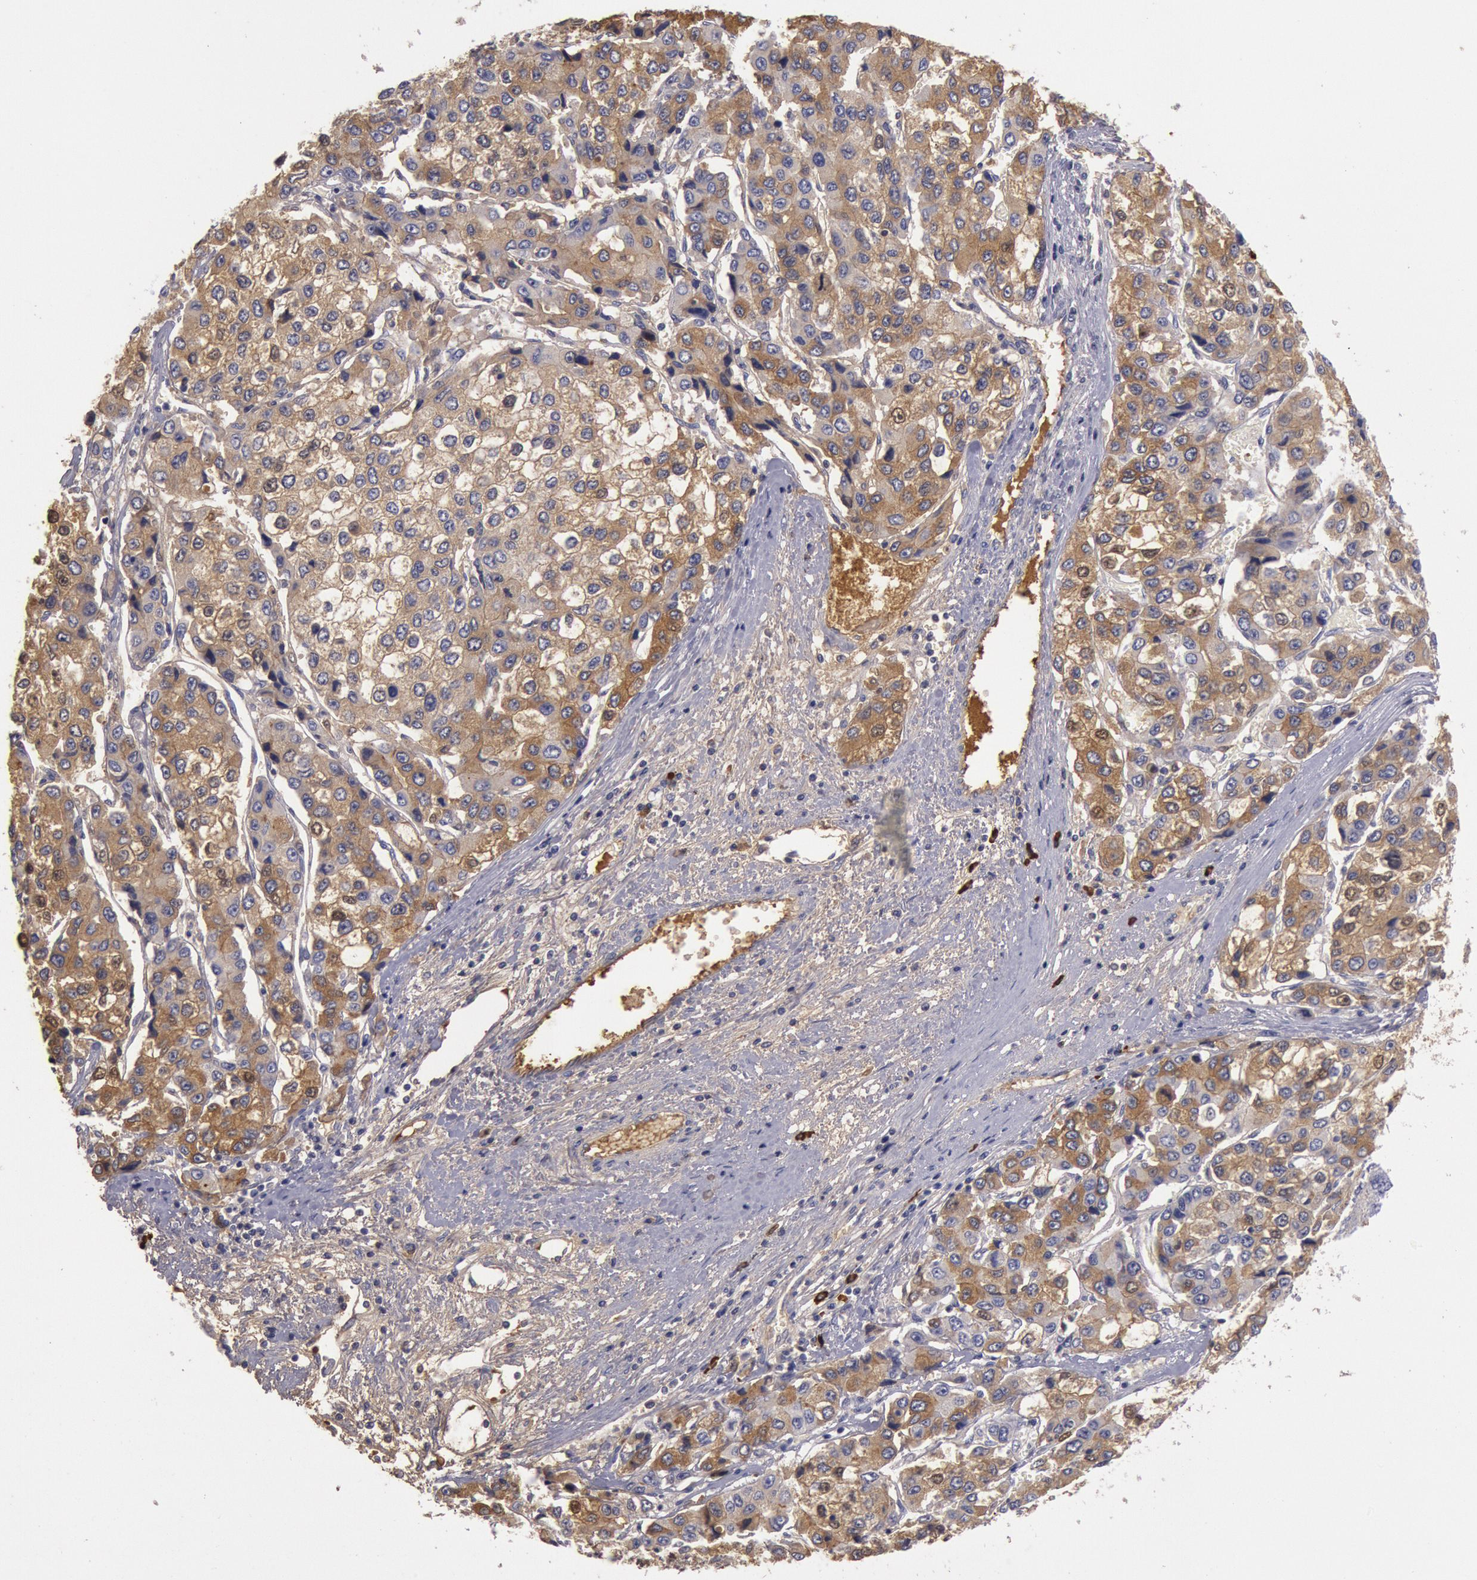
{"staining": {"intensity": "moderate", "quantity": "25%-75%", "location": "cytoplasmic/membranous"}, "tissue": "liver cancer", "cell_type": "Tumor cells", "image_type": "cancer", "snomed": [{"axis": "morphology", "description": "Carcinoma, Hepatocellular, NOS"}, {"axis": "topography", "description": "Liver"}], "caption": "Protein expression analysis of human hepatocellular carcinoma (liver) reveals moderate cytoplasmic/membranous staining in about 25%-75% of tumor cells.", "gene": "IGHA1", "patient": {"sex": "female", "age": 66}}